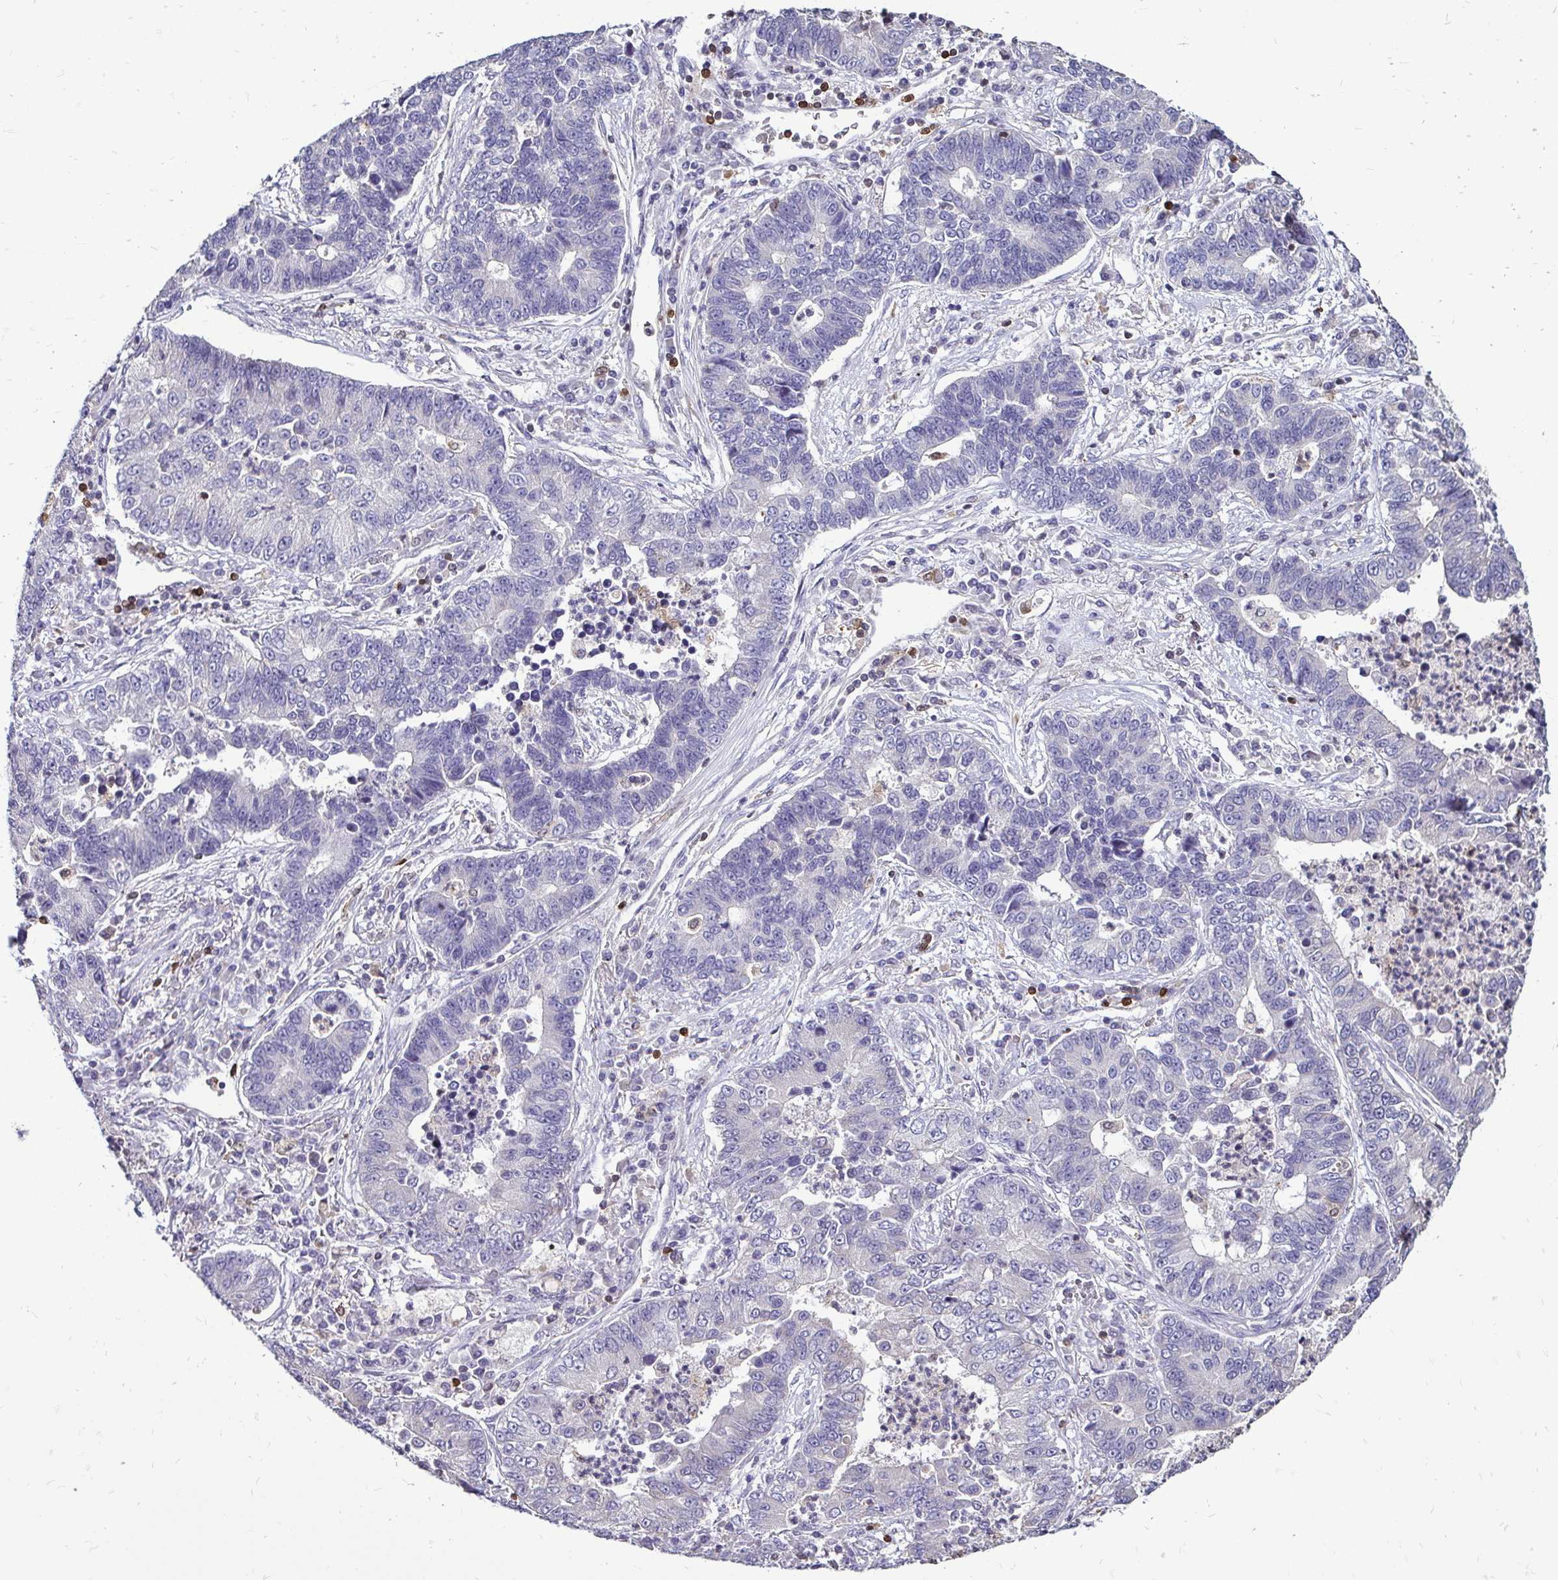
{"staining": {"intensity": "negative", "quantity": "none", "location": "none"}, "tissue": "lung cancer", "cell_type": "Tumor cells", "image_type": "cancer", "snomed": [{"axis": "morphology", "description": "Adenocarcinoma, NOS"}, {"axis": "topography", "description": "Lung"}], "caption": "DAB (3,3'-diaminobenzidine) immunohistochemical staining of lung adenocarcinoma demonstrates no significant expression in tumor cells. The staining was performed using DAB (3,3'-diaminobenzidine) to visualize the protein expression in brown, while the nuclei were stained in blue with hematoxylin (Magnification: 20x).", "gene": "ZFP1", "patient": {"sex": "female", "age": 57}}